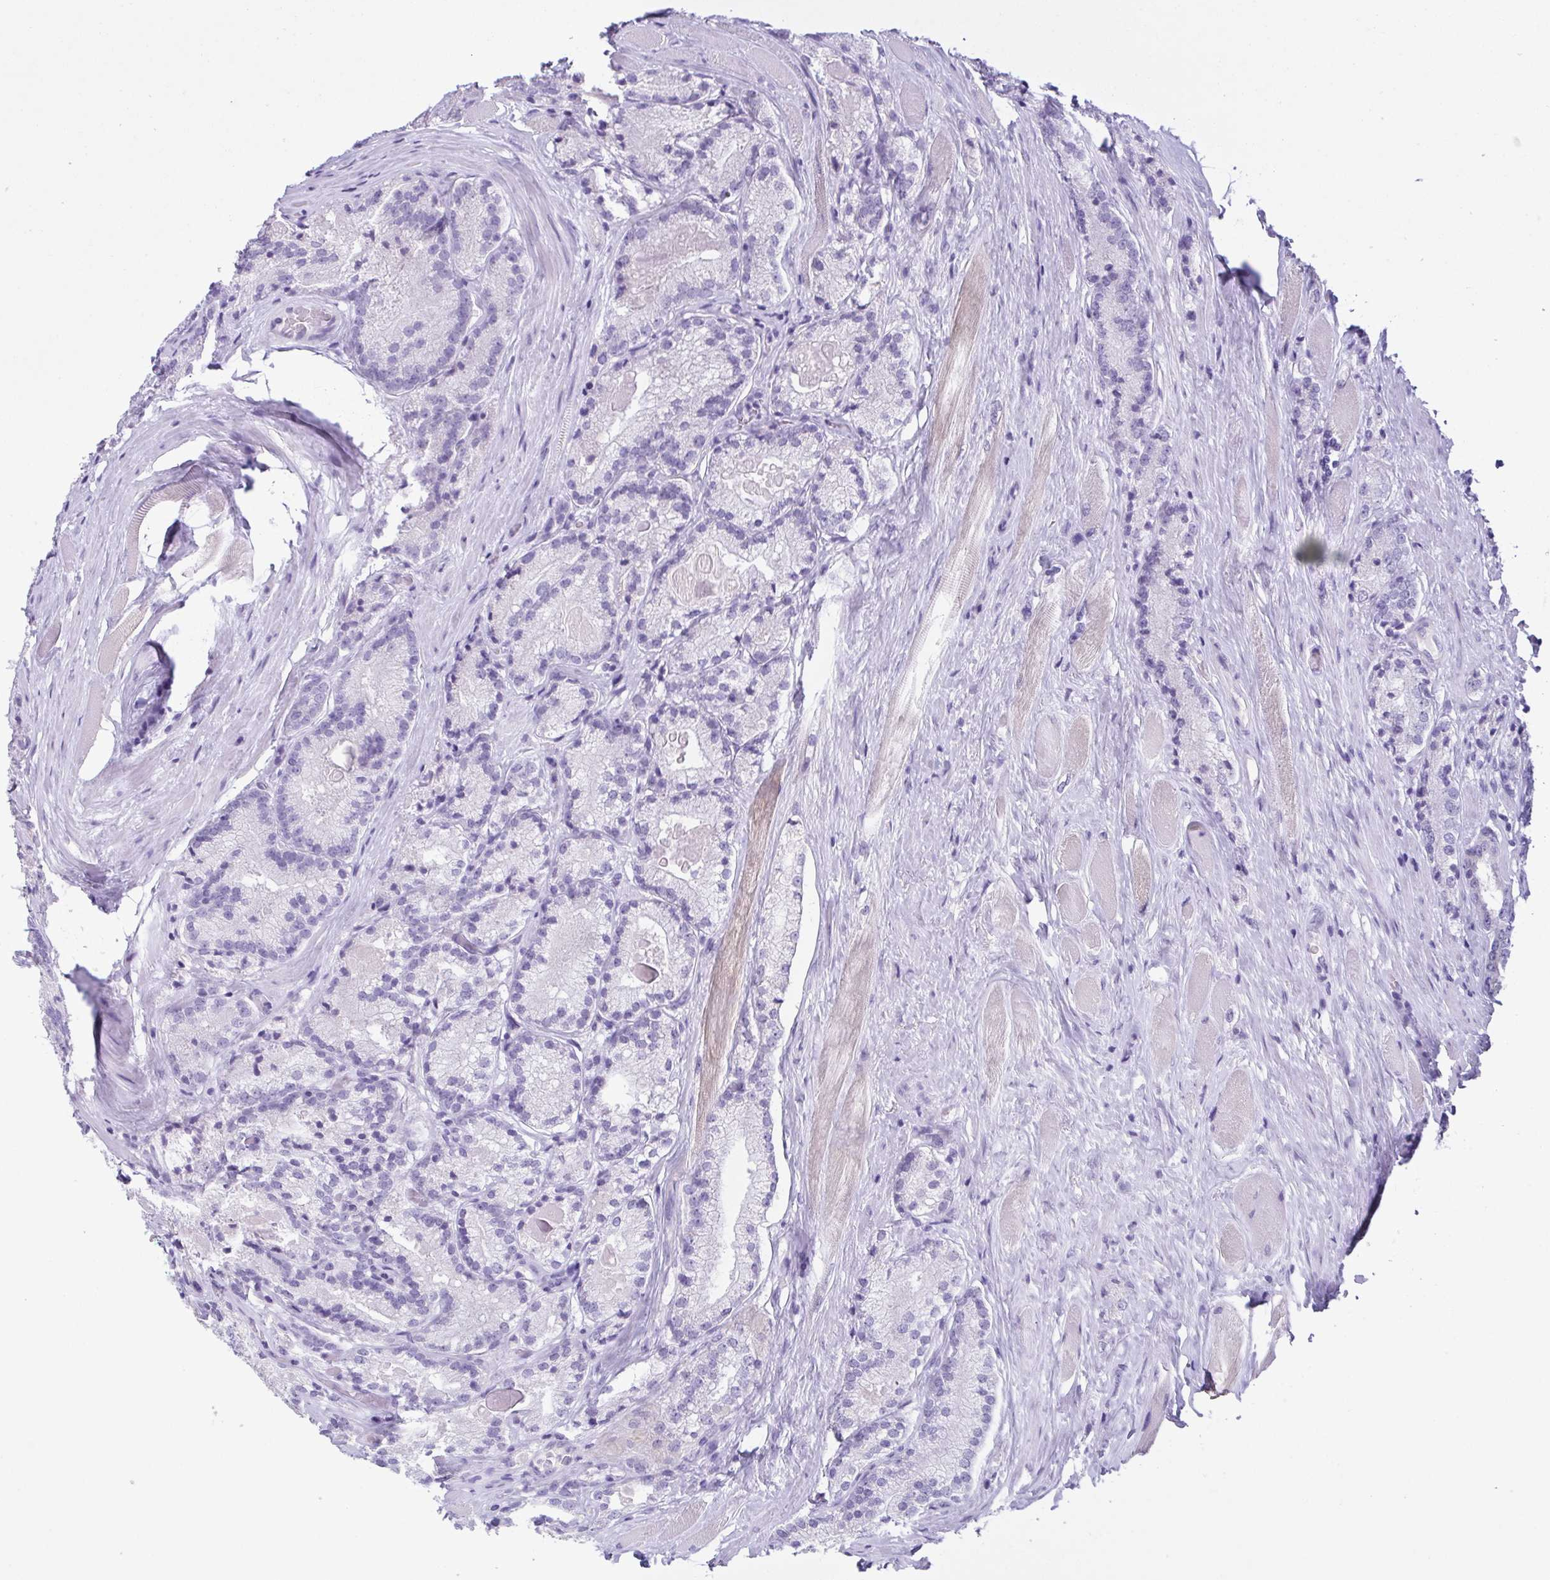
{"staining": {"intensity": "negative", "quantity": "none", "location": "none"}, "tissue": "prostate cancer", "cell_type": "Tumor cells", "image_type": "cancer", "snomed": [{"axis": "morphology", "description": "Adenocarcinoma, NOS"}, {"axis": "morphology", "description": "Adenocarcinoma, Low grade"}, {"axis": "topography", "description": "Prostate"}], "caption": "DAB (3,3'-diaminobenzidine) immunohistochemical staining of adenocarcinoma (prostate) reveals no significant expression in tumor cells.", "gene": "INAFM1", "patient": {"sex": "male", "age": 68}}